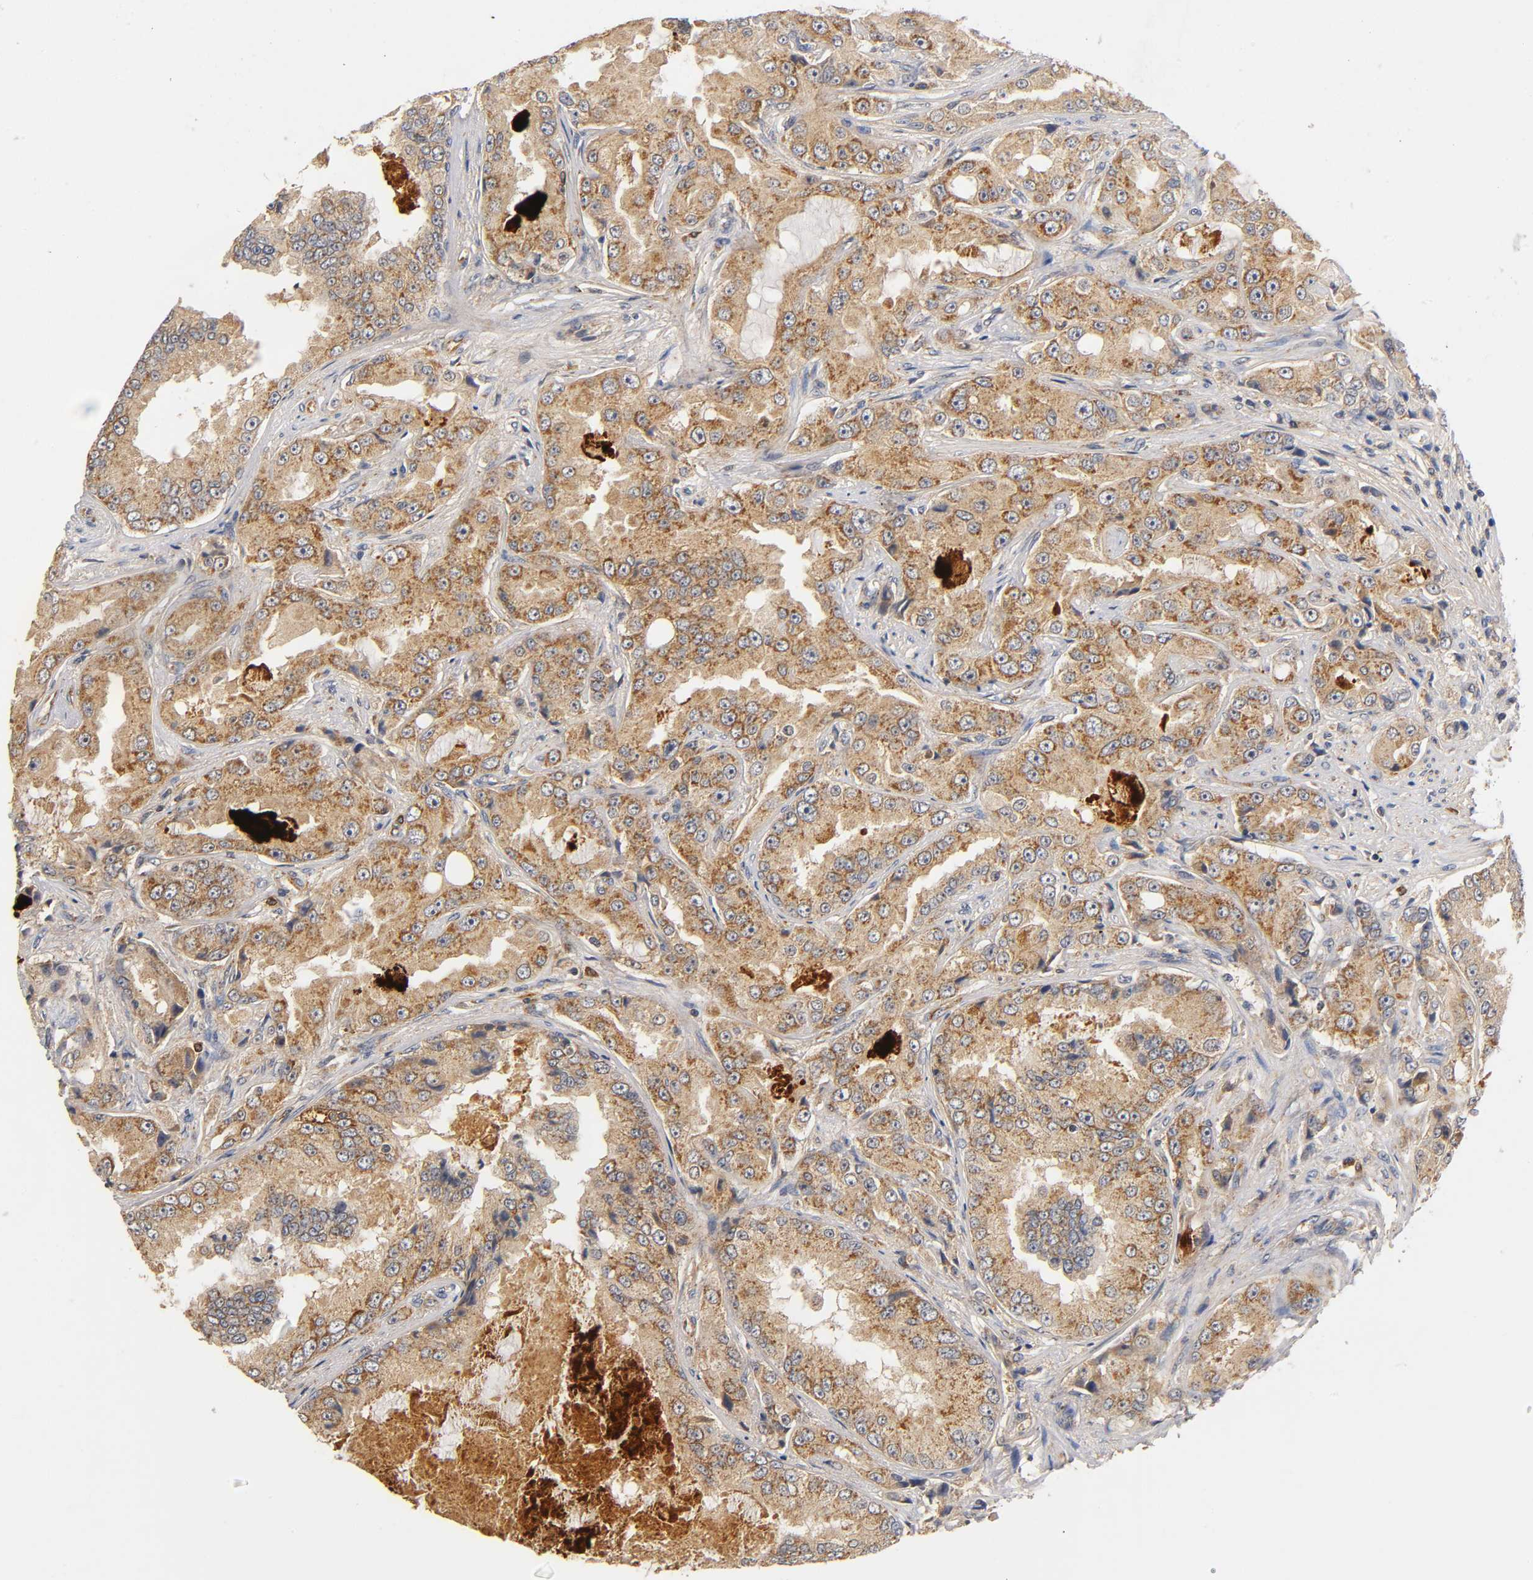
{"staining": {"intensity": "moderate", "quantity": ">75%", "location": "cytoplasmic/membranous"}, "tissue": "prostate cancer", "cell_type": "Tumor cells", "image_type": "cancer", "snomed": [{"axis": "morphology", "description": "Adenocarcinoma, High grade"}, {"axis": "topography", "description": "Prostate"}], "caption": "IHC (DAB (3,3'-diaminobenzidine)) staining of human prostate cancer (high-grade adenocarcinoma) demonstrates moderate cytoplasmic/membranous protein staining in approximately >75% of tumor cells. (Stains: DAB (3,3'-diaminobenzidine) in brown, nuclei in blue, Microscopy: brightfield microscopy at high magnification).", "gene": "SCAP", "patient": {"sex": "male", "age": 73}}